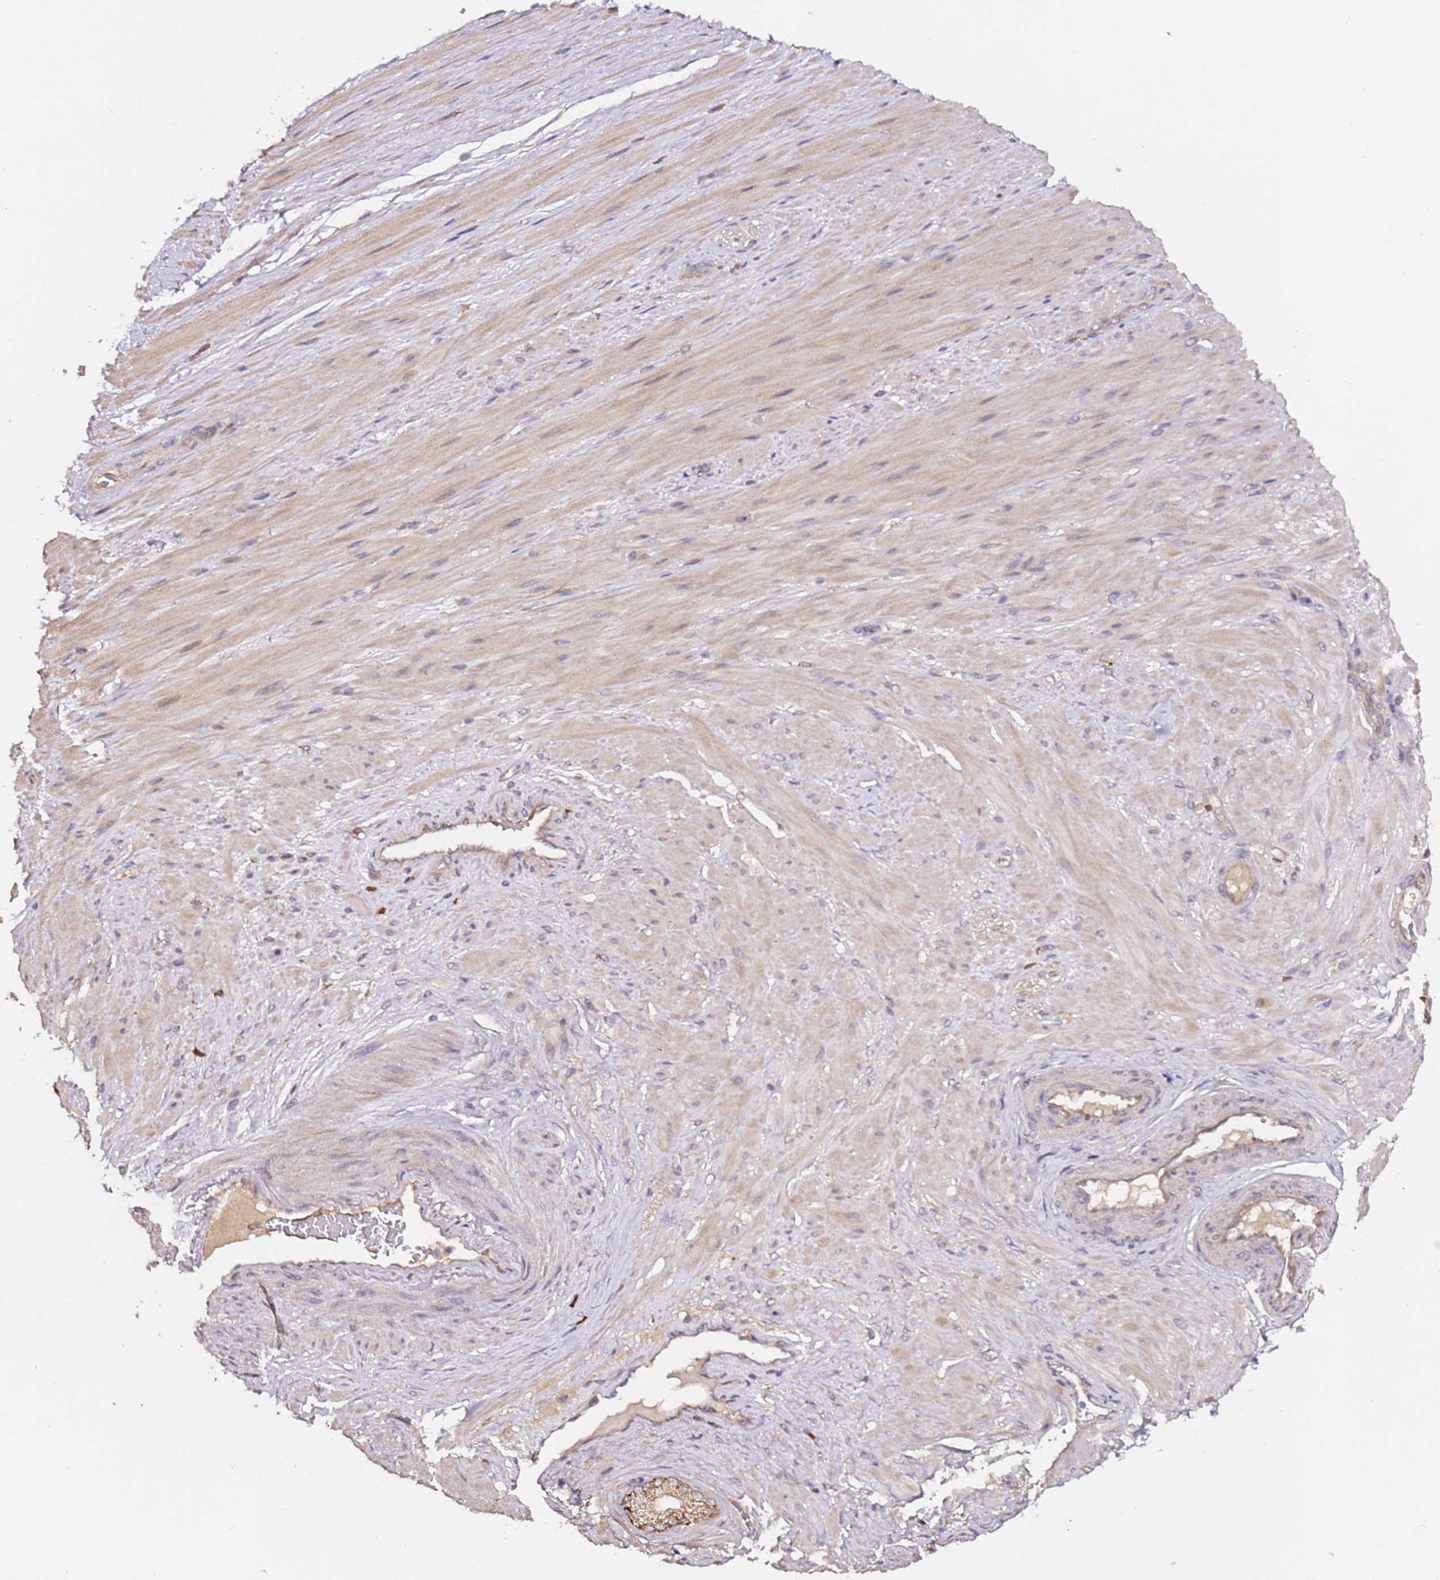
{"staining": {"intensity": "negative", "quantity": "none", "location": "none"}, "tissue": "soft tissue", "cell_type": "Peripheral nerve", "image_type": "normal", "snomed": [{"axis": "morphology", "description": "Normal tissue, NOS"}, {"axis": "morphology", "description": "Adenocarcinoma, Low grade"}, {"axis": "topography", "description": "Prostate"}, {"axis": "topography", "description": "Peripheral nerve tissue"}], "caption": "A high-resolution micrograph shows immunohistochemistry staining of benign soft tissue, which shows no significant expression in peripheral nerve. Nuclei are stained in blue.", "gene": "ALG11", "patient": {"sex": "male", "age": 63}}